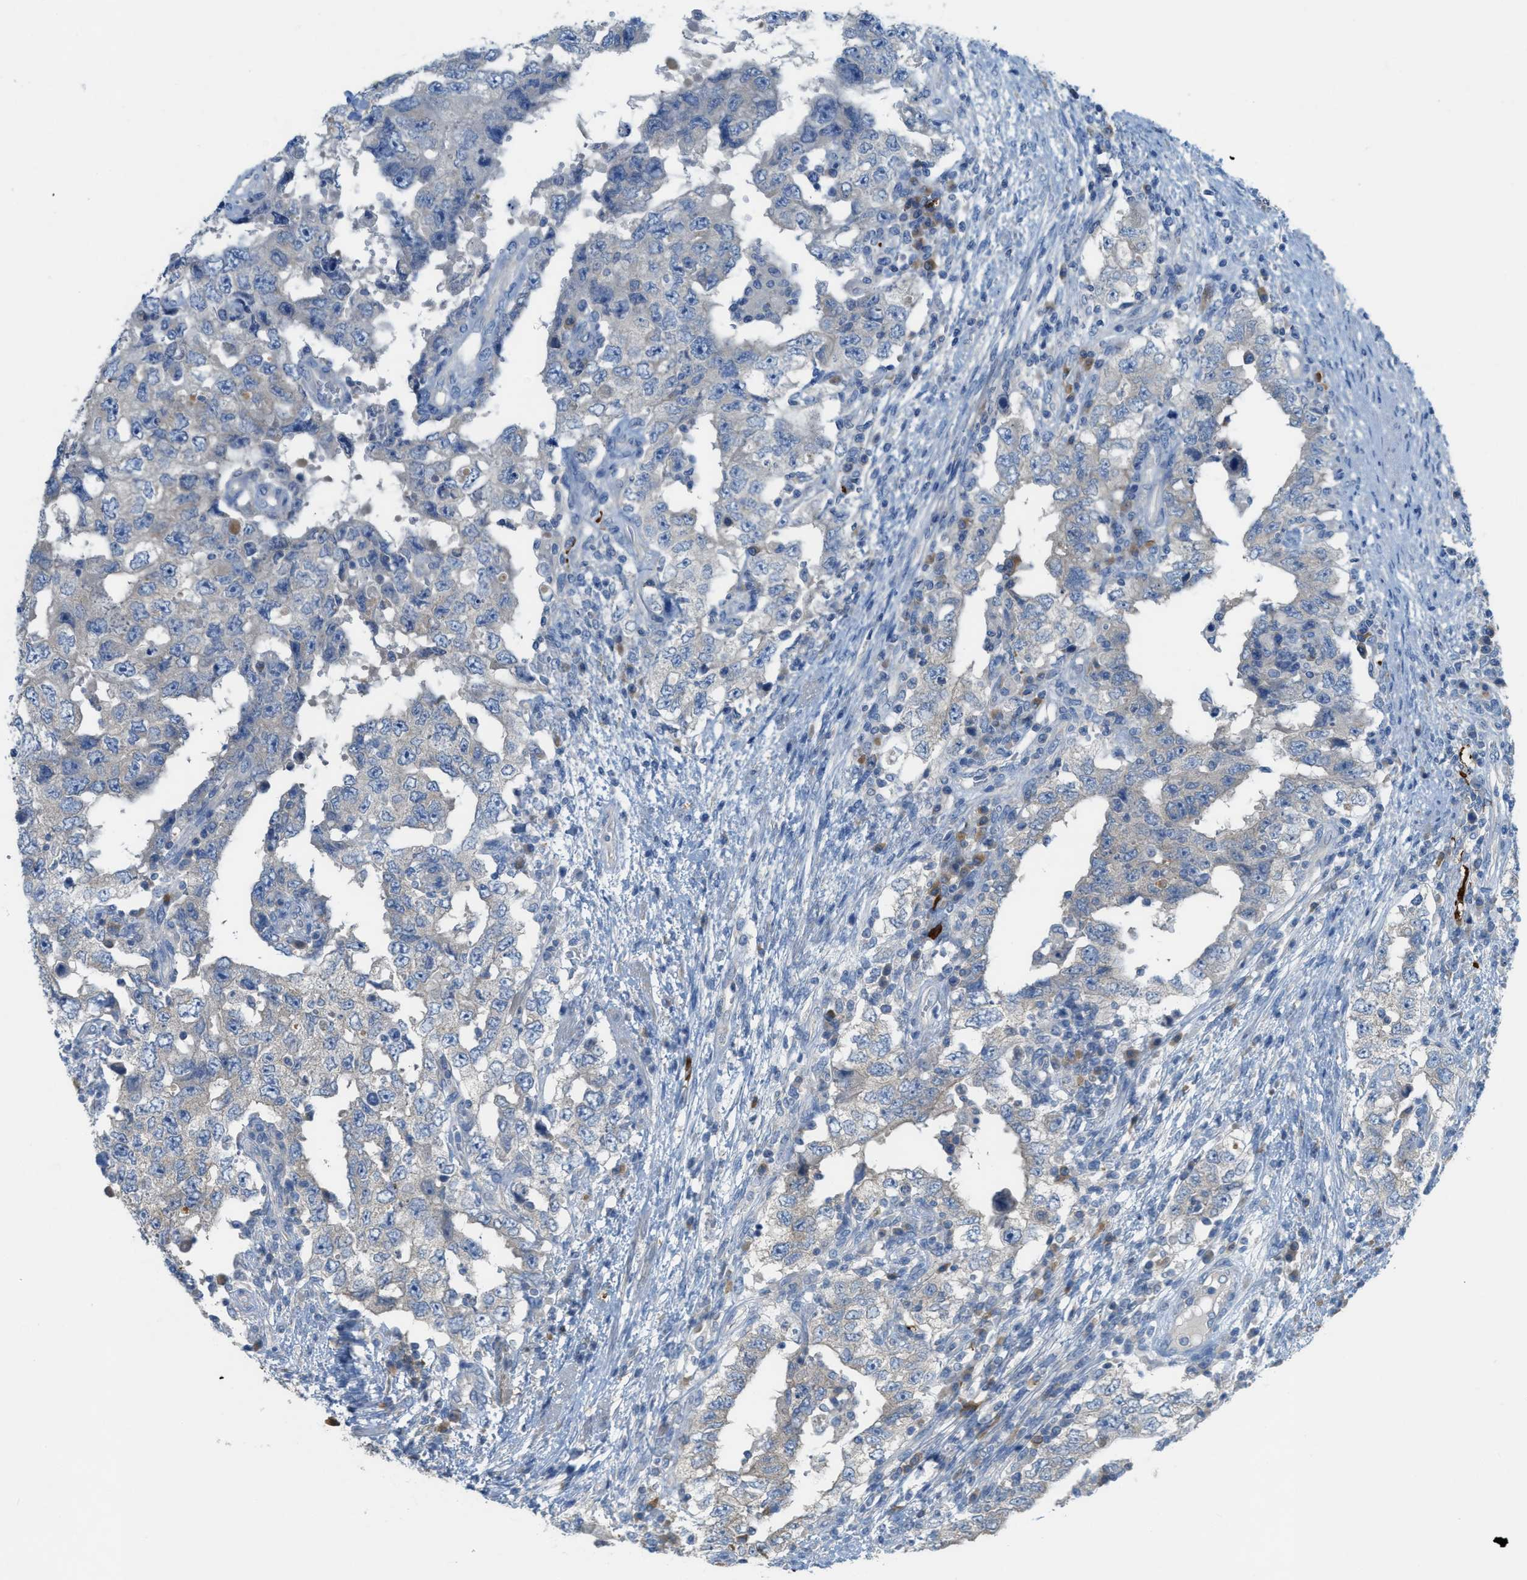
{"staining": {"intensity": "negative", "quantity": "none", "location": "none"}, "tissue": "testis cancer", "cell_type": "Tumor cells", "image_type": "cancer", "snomed": [{"axis": "morphology", "description": "Carcinoma, Embryonal, NOS"}, {"axis": "topography", "description": "Testis"}], "caption": "The immunohistochemistry photomicrograph has no significant staining in tumor cells of testis cancer (embryonal carcinoma) tissue. (DAB (3,3'-diaminobenzidine) IHC with hematoxylin counter stain).", "gene": "UBA5", "patient": {"sex": "male", "age": 26}}